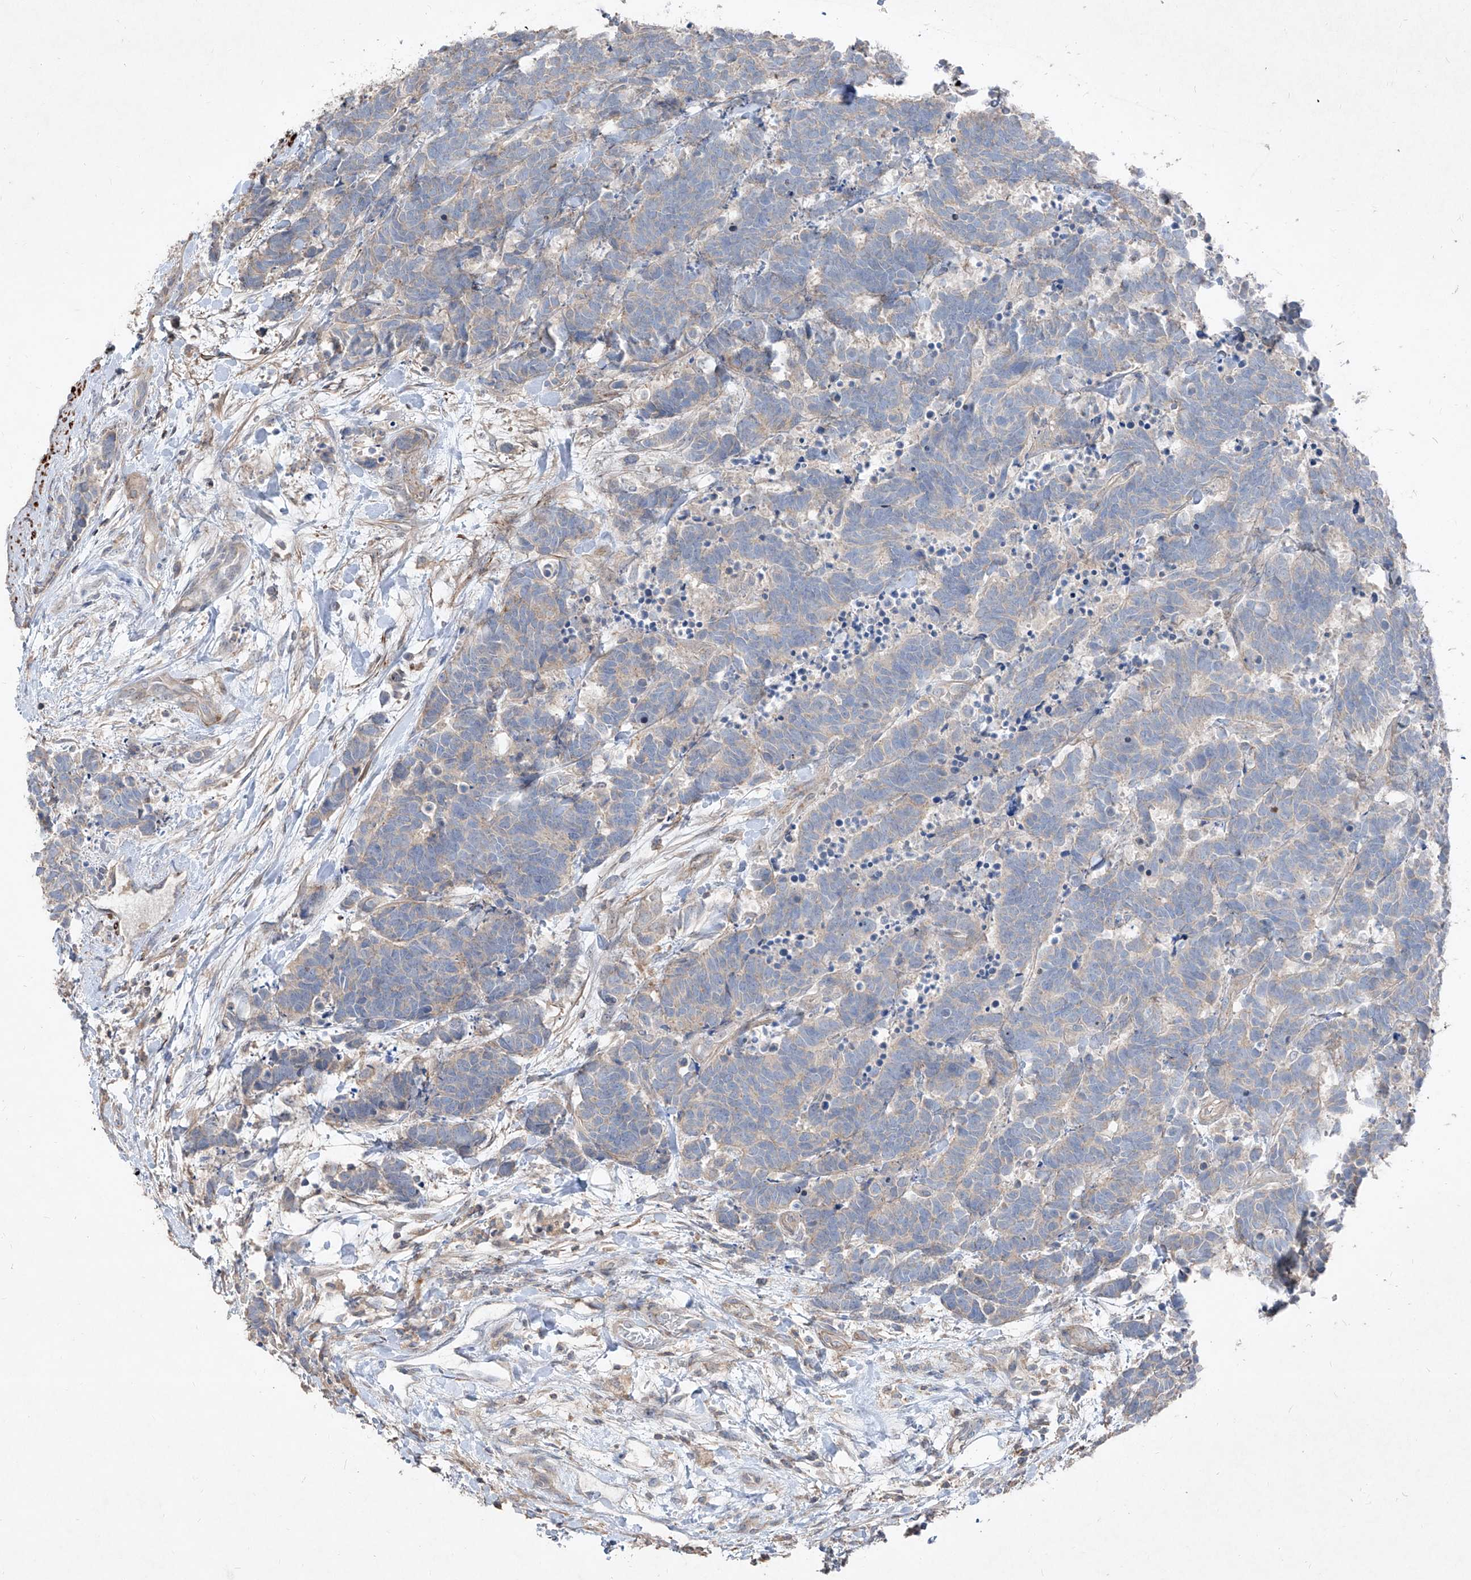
{"staining": {"intensity": "negative", "quantity": "none", "location": "none"}, "tissue": "carcinoid", "cell_type": "Tumor cells", "image_type": "cancer", "snomed": [{"axis": "morphology", "description": "Carcinoma, NOS"}, {"axis": "morphology", "description": "Carcinoid, malignant, NOS"}, {"axis": "topography", "description": "Urinary bladder"}], "caption": "Tumor cells are negative for protein expression in human carcinoid.", "gene": "UFD1", "patient": {"sex": "male", "age": 57}}